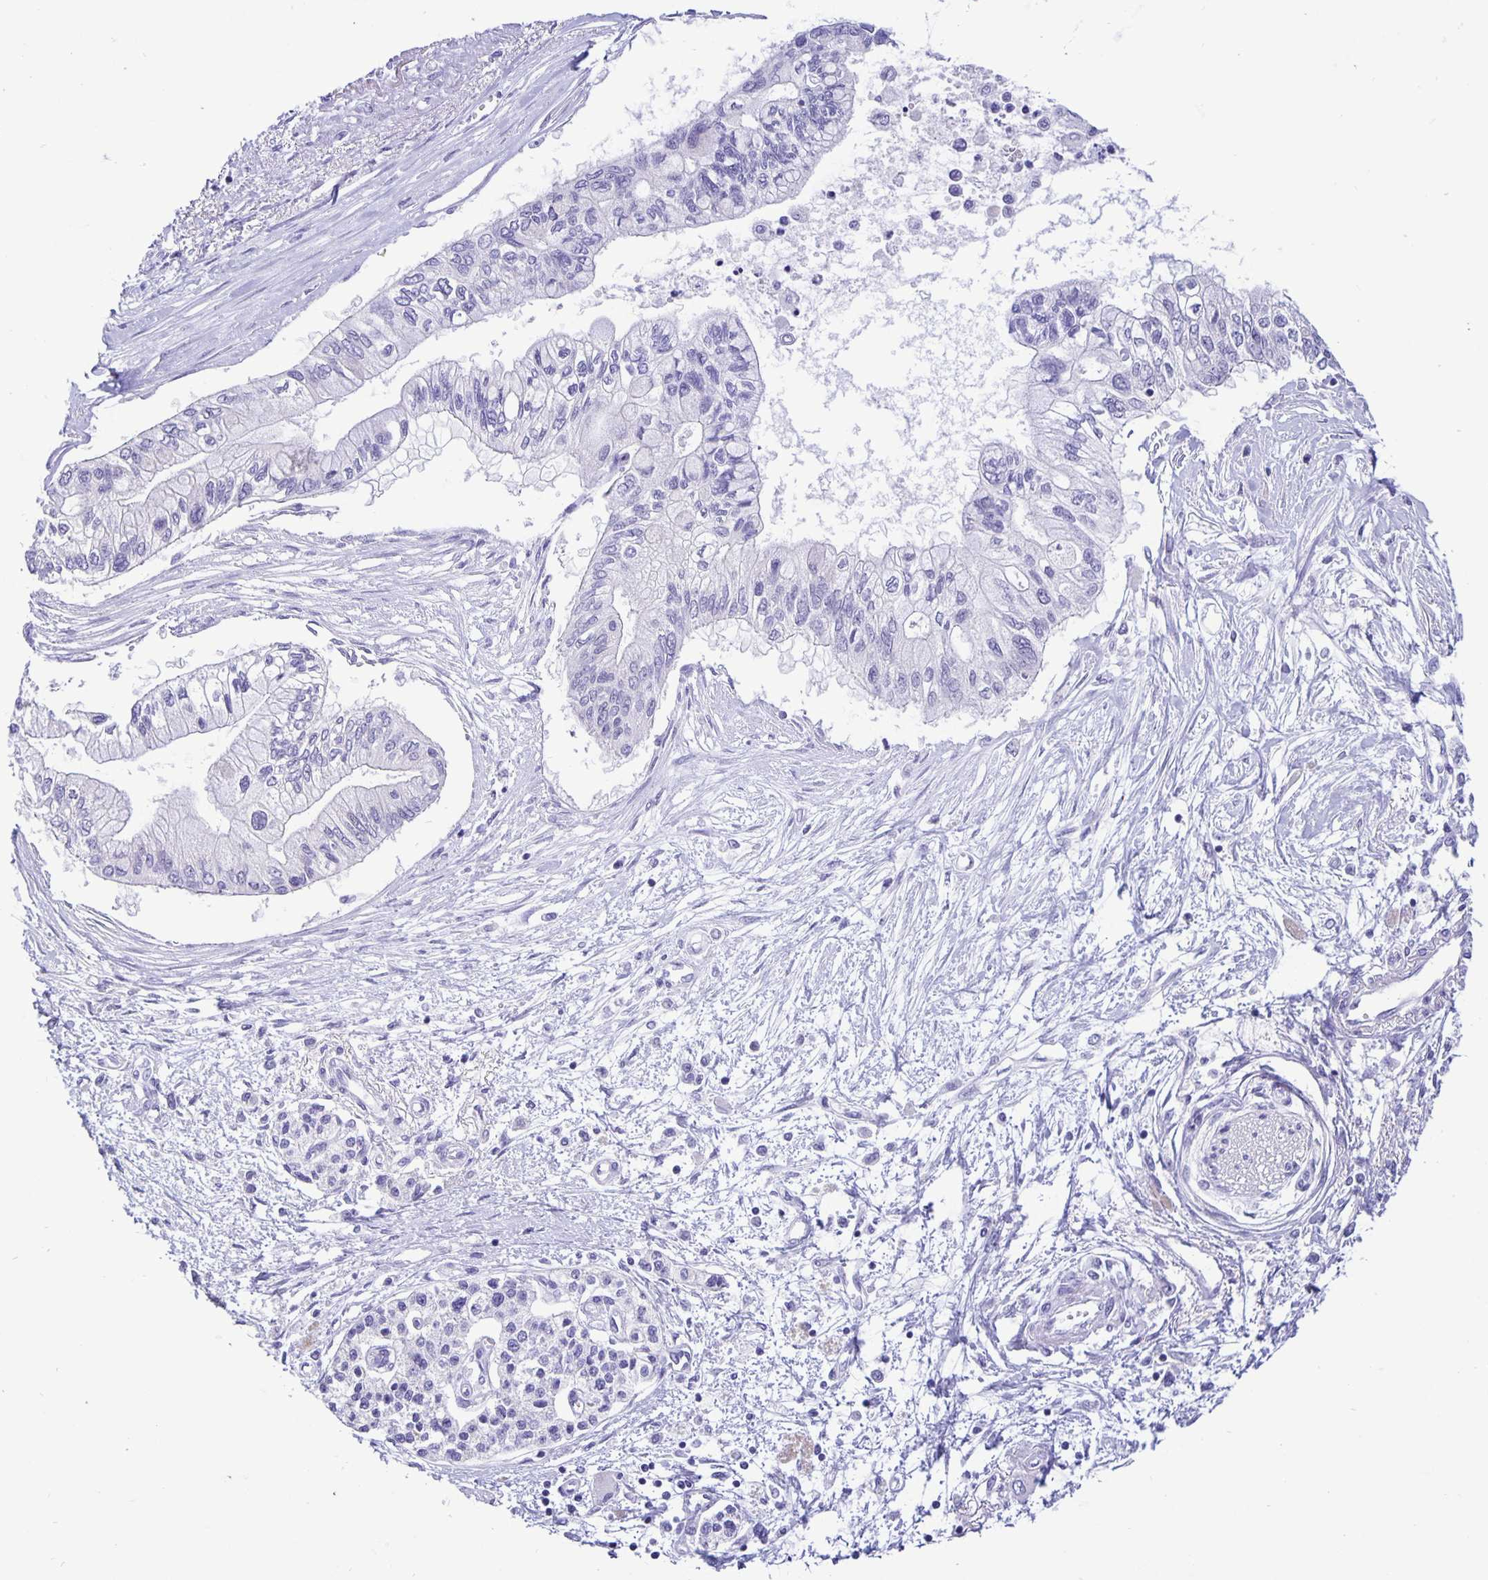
{"staining": {"intensity": "negative", "quantity": "none", "location": "none"}, "tissue": "pancreatic cancer", "cell_type": "Tumor cells", "image_type": "cancer", "snomed": [{"axis": "morphology", "description": "Adenocarcinoma, NOS"}, {"axis": "topography", "description": "Pancreas"}], "caption": "Immunohistochemical staining of human pancreatic cancer (adenocarcinoma) shows no significant expression in tumor cells. The staining is performed using DAB brown chromogen with nuclei counter-stained in using hematoxylin.", "gene": "ERMN", "patient": {"sex": "female", "age": 77}}